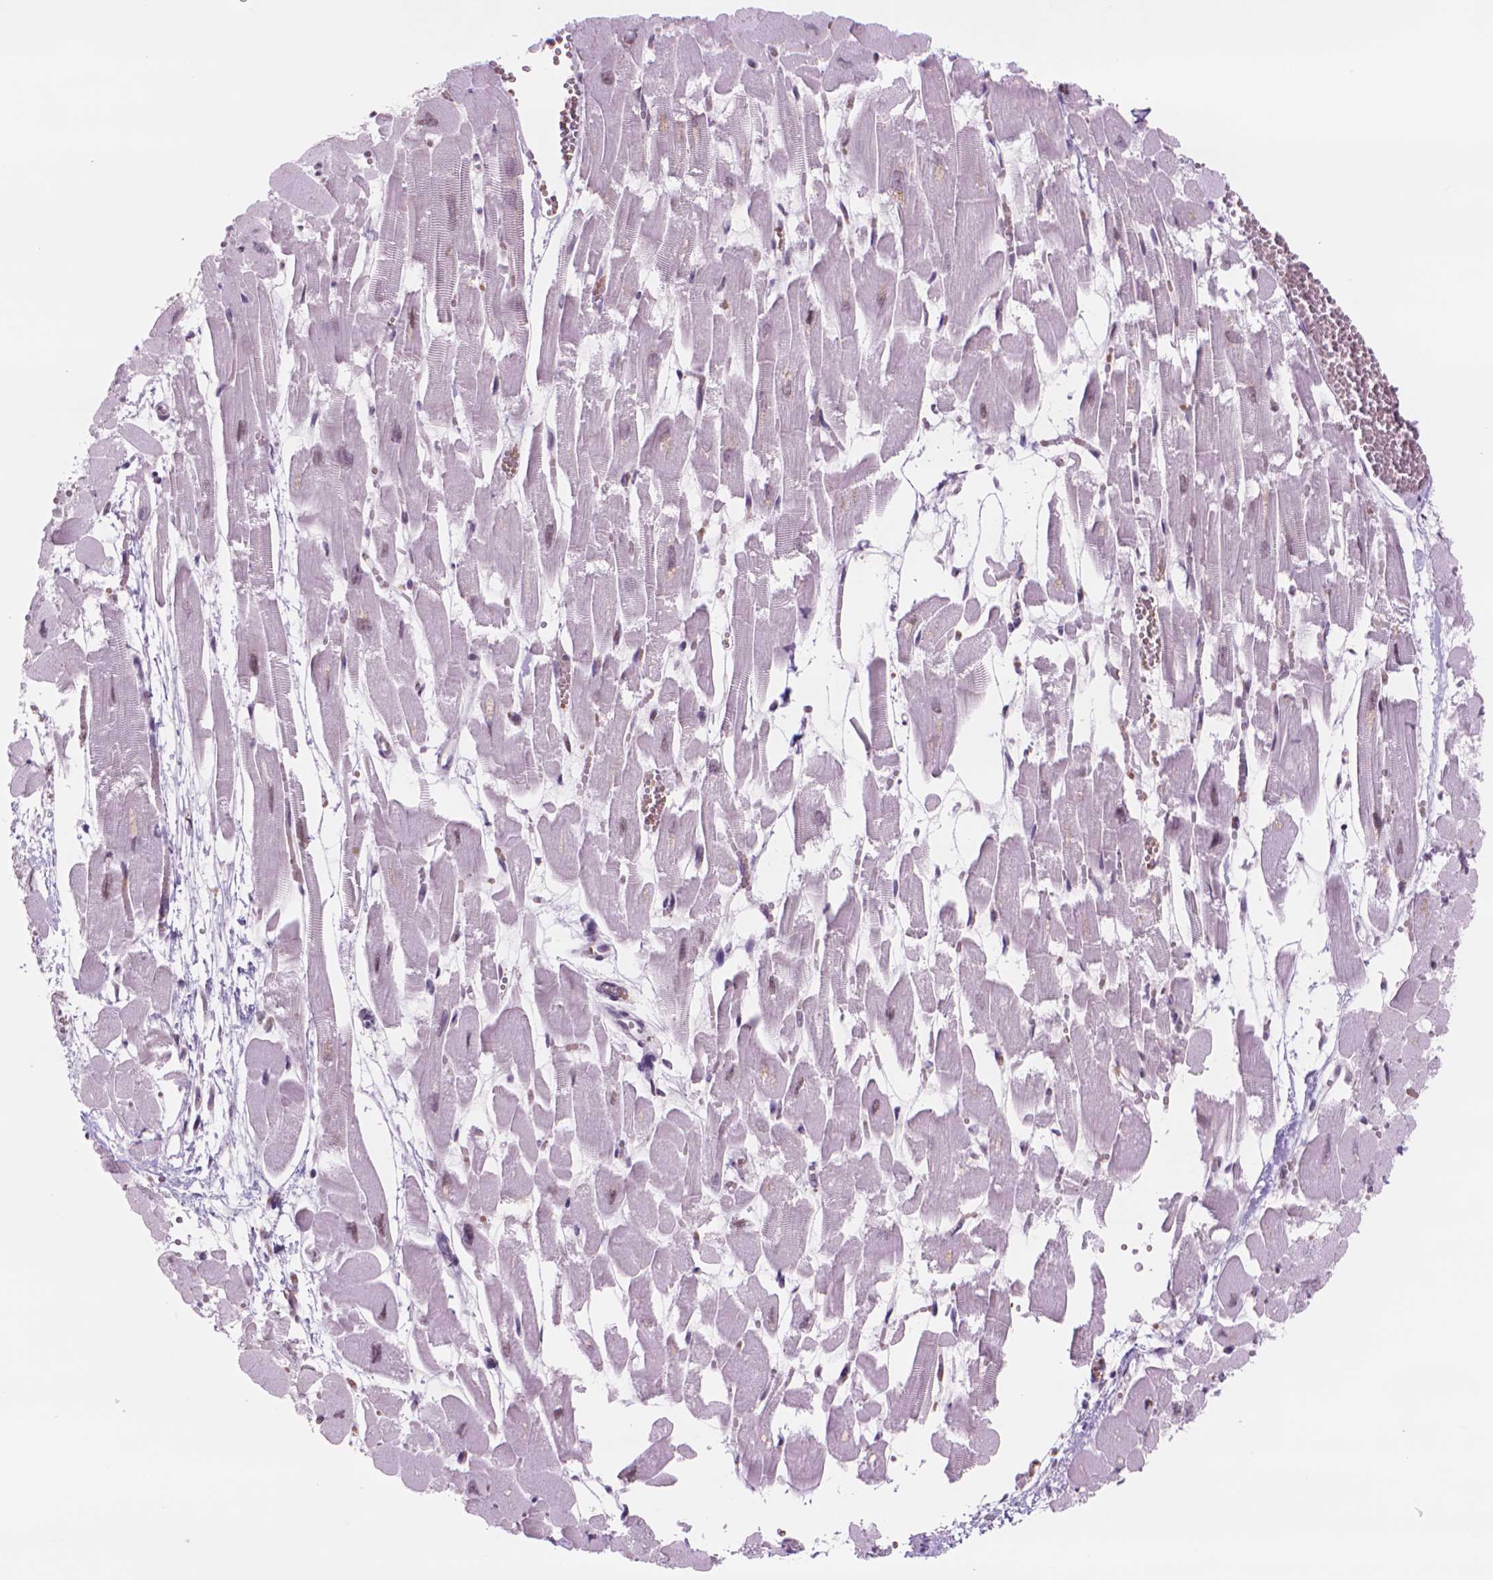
{"staining": {"intensity": "moderate", "quantity": "25%-75%", "location": "nuclear"}, "tissue": "heart muscle", "cell_type": "Cardiomyocytes", "image_type": "normal", "snomed": [{"axis": "morphology", "description": "Normal tissue, NOS"}, {"axis": "topography", "description": "Heart"}], "caption": "Approximately 25%-75% of cardiomyocytes in unremarkable heart muscle reveal moderate nuclear protein staining as visualized by brown immunohistochemical staining.", "gene": "POLR3D", "patient": {"sex": "female", "age": 52}}